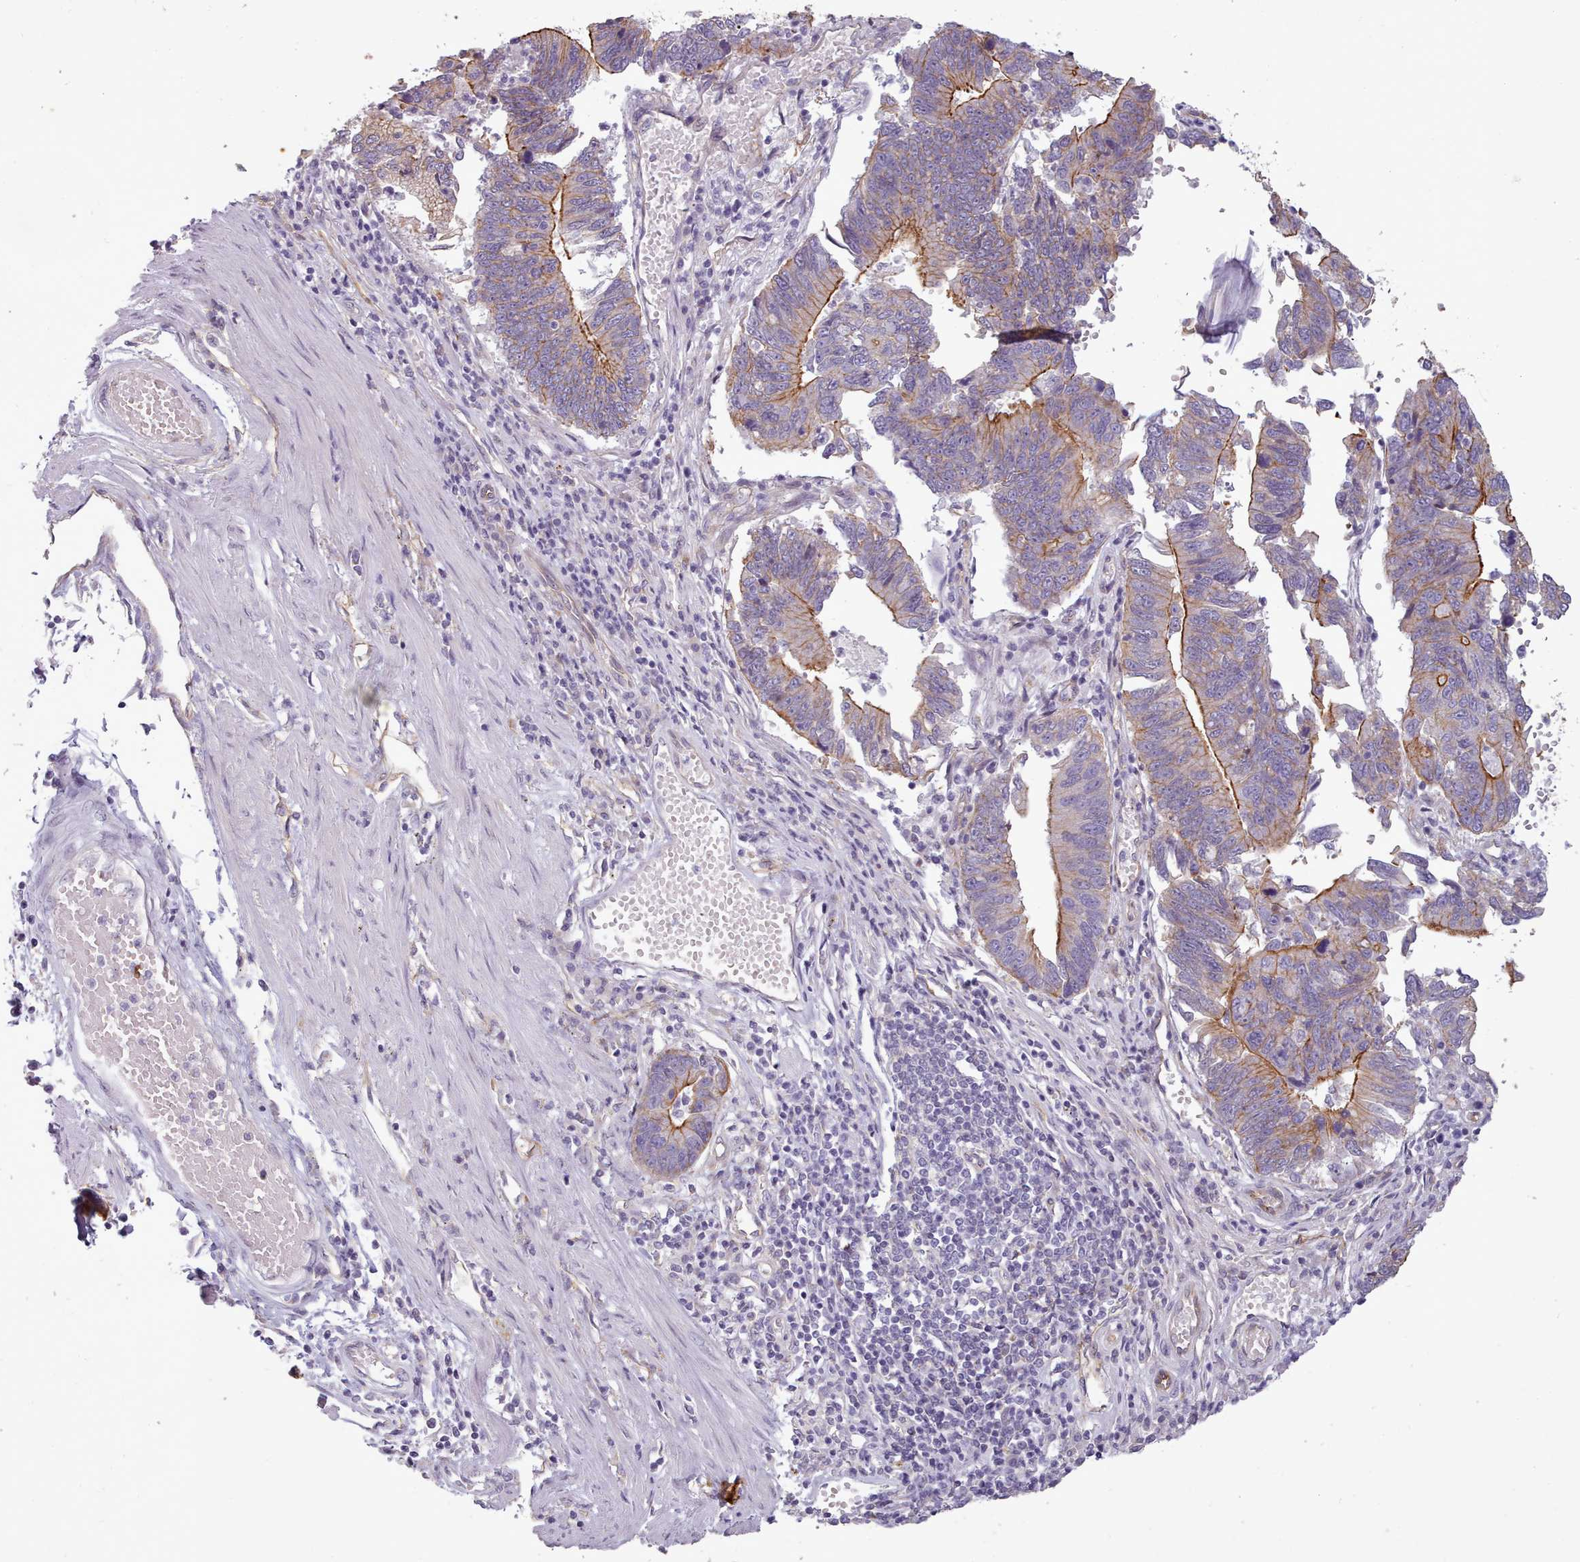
{"staining": {"intensity": "moderate", "quantity": "25%-75%", "location": "cytoplasmic/membranous"}, "tissue": "stomach cancer", "cell_type": "Tumor cells", "image_type": "cancer", "snomed": [{"axis": "morphology", "description": "Adenocarcinoma, NOS"}, {"axis": "topography", "description": "Stomach"}], "caption": "Immunohistochemical staining of stomach adenocarcinoma reveals medium levels of moderate cytoplasmic/membranous protein staining in approximately 25%-75% of tumor cells.", "gene": "PLD4", "patient": {"sex": "male", "age": 59}}